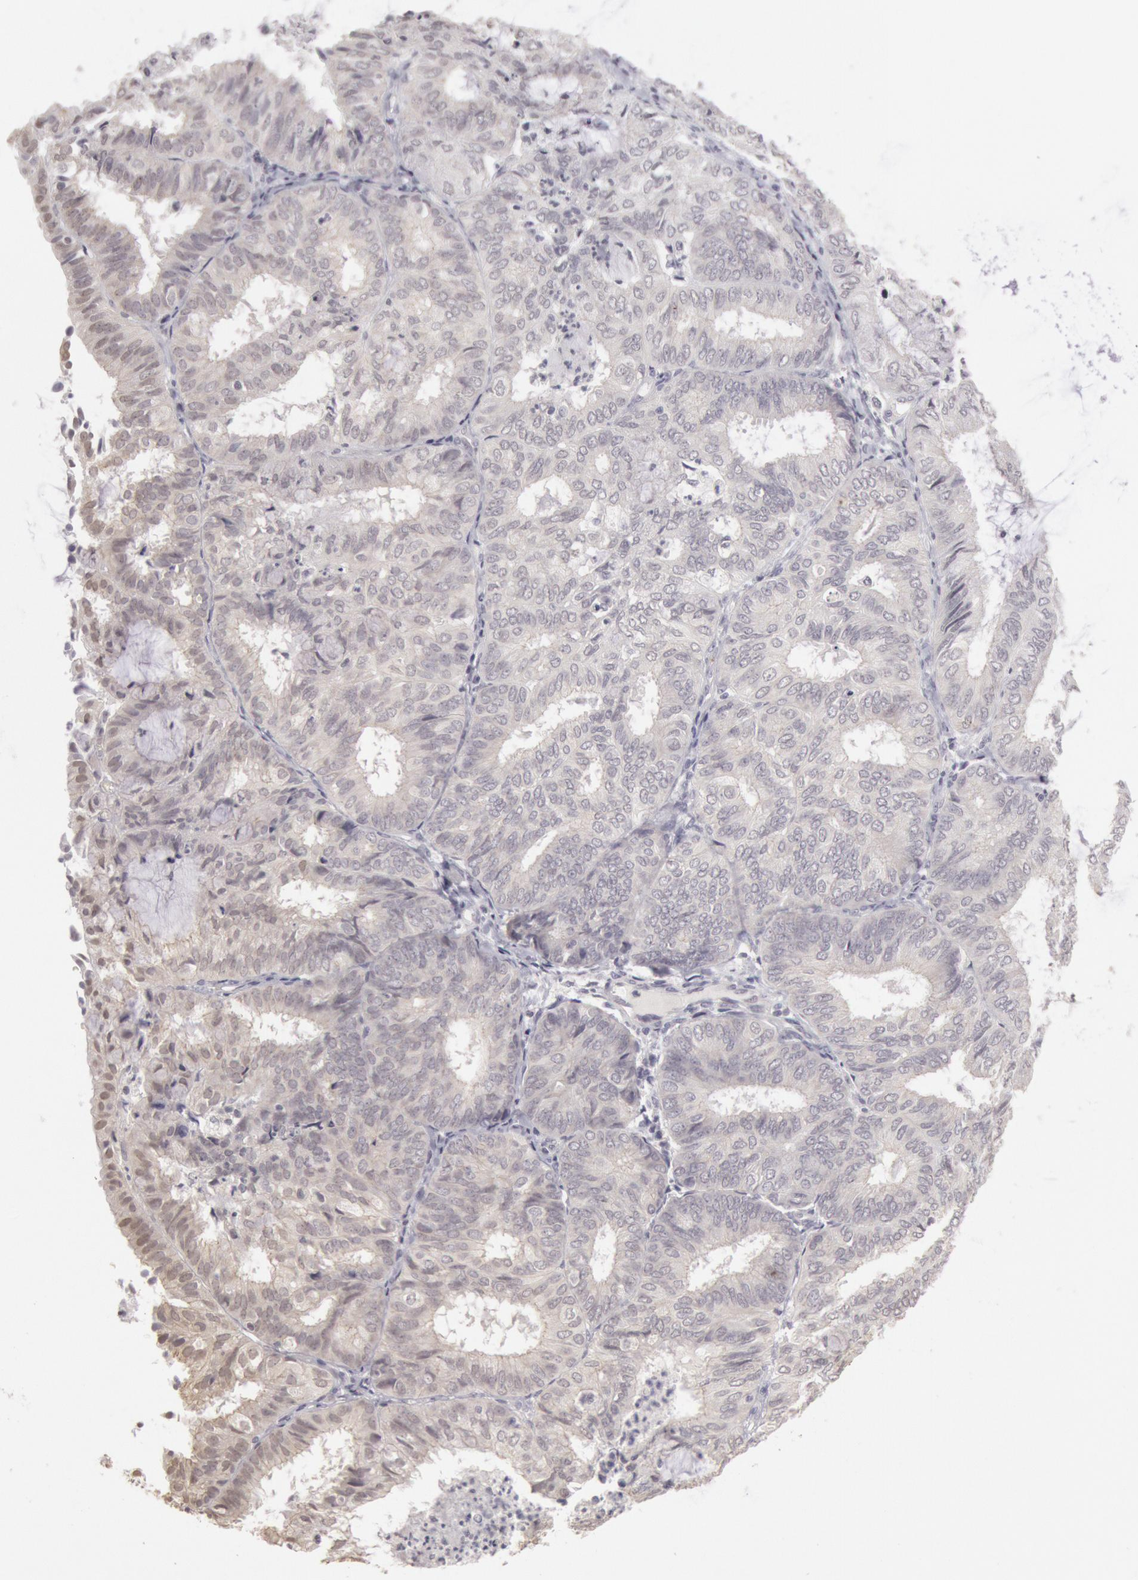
{"staining": {"intensity": "negative", "quantity": "none", "location": "none"}, "tissue": "endometrial cancer", "cell_type": "Tumor cells", "image_type": "cancer", "snomed": [{"axis": "morphology", "description": "Adenocarcinoma, NOS"}, {"axis": "topography", "description": "Endometrium"}], "caption": "Endometrial adenocarcinoma was stained to show a protein in brown. There is no significant positivity in tumor cells.", "gene": "RIMBP3C", "patient": {"sex": "female", "age": 59}}